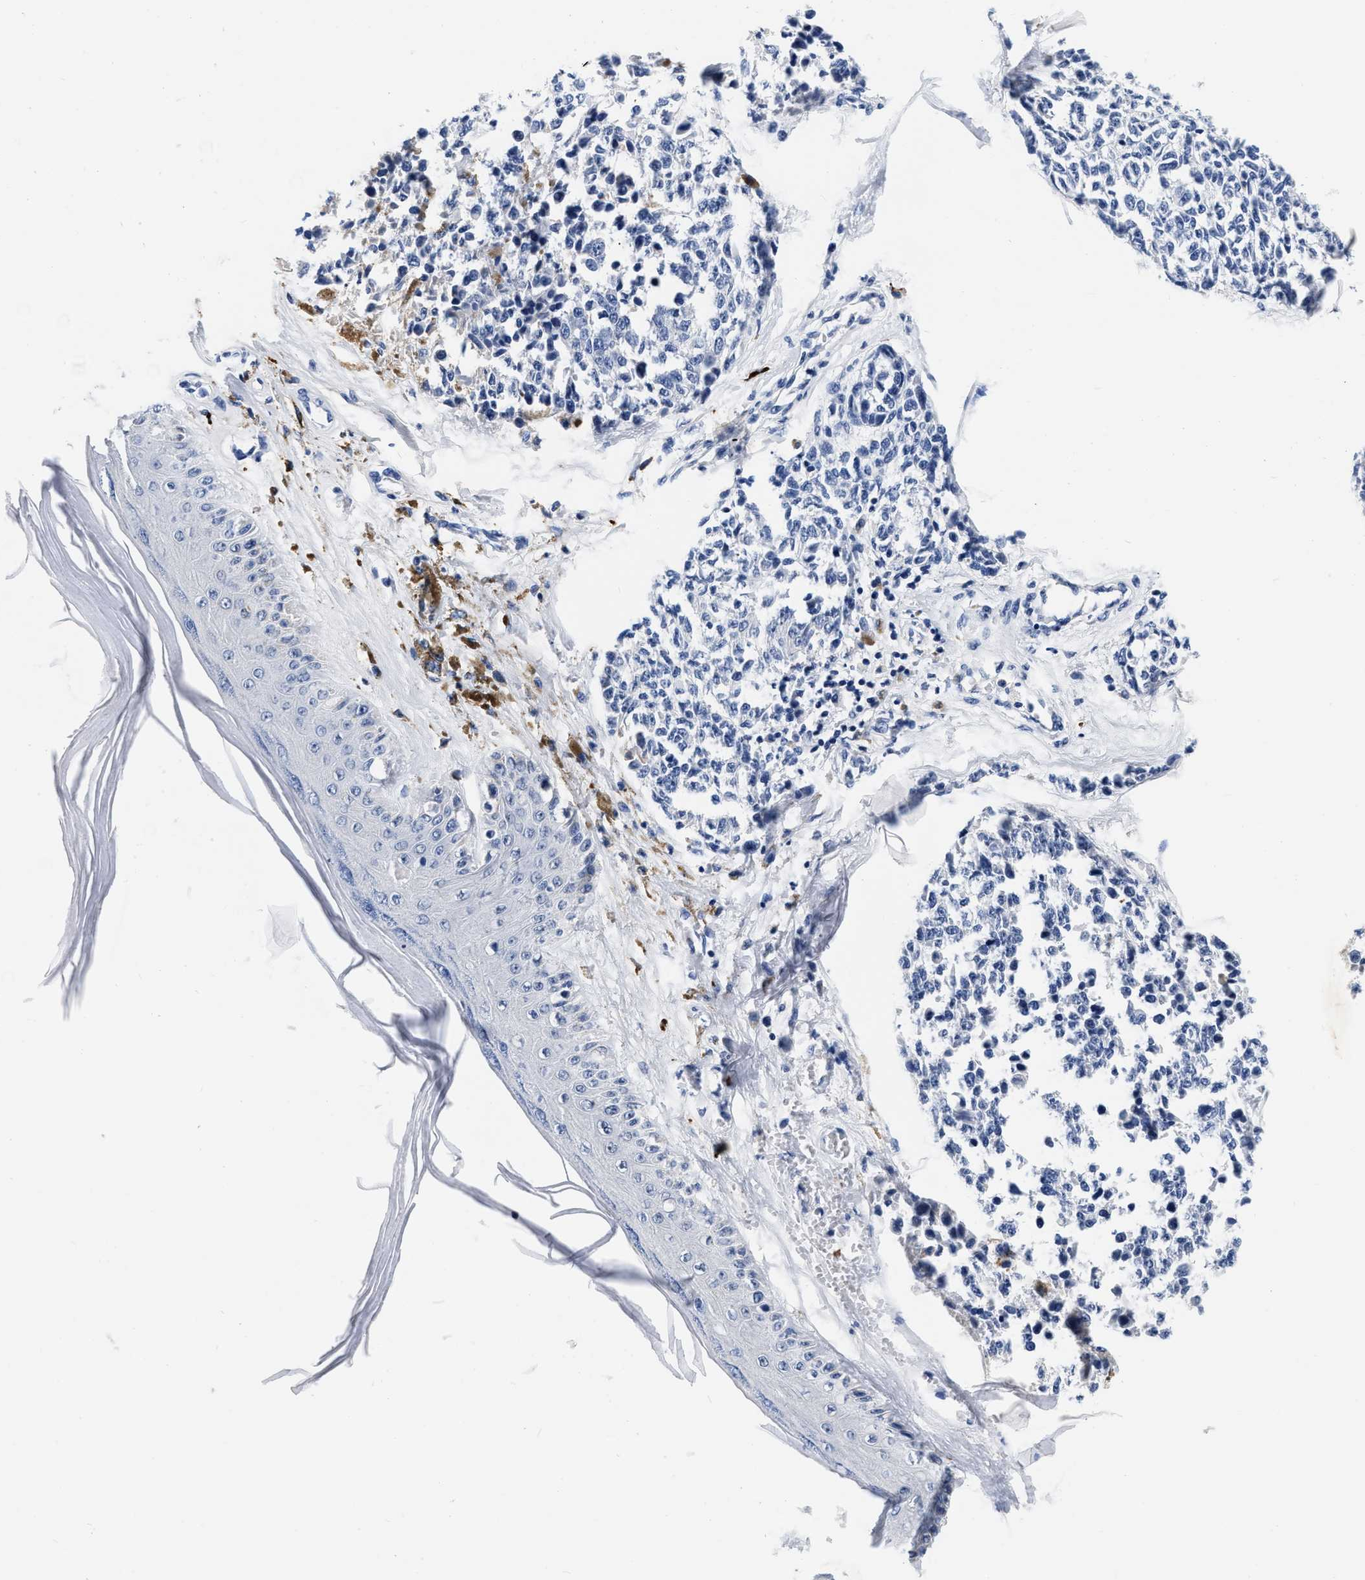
{"staining": {"intensity": "negative", "quantity": "none", "location": "none"}, "tissue": "melanoma", "cell_type": "Tumor cells", "image_type": "cancer", "snomed": [{"axis": "morphology", "description": "Malignant melanoma, NOS"}, {"axis": "topography", "description": "Skin"}], "caption": "A high-resolution photomicrograph shows IHC staining of malignant melanoma, which demonstrates no significant expression in tumor cells. (Stains: DAB immunohistochemistry with hematoxylin counter stain, Microscopy: brightfield microscopy at high magnification).", "gene": "CER1", "patient": {"sex": "female", "age": 64}}